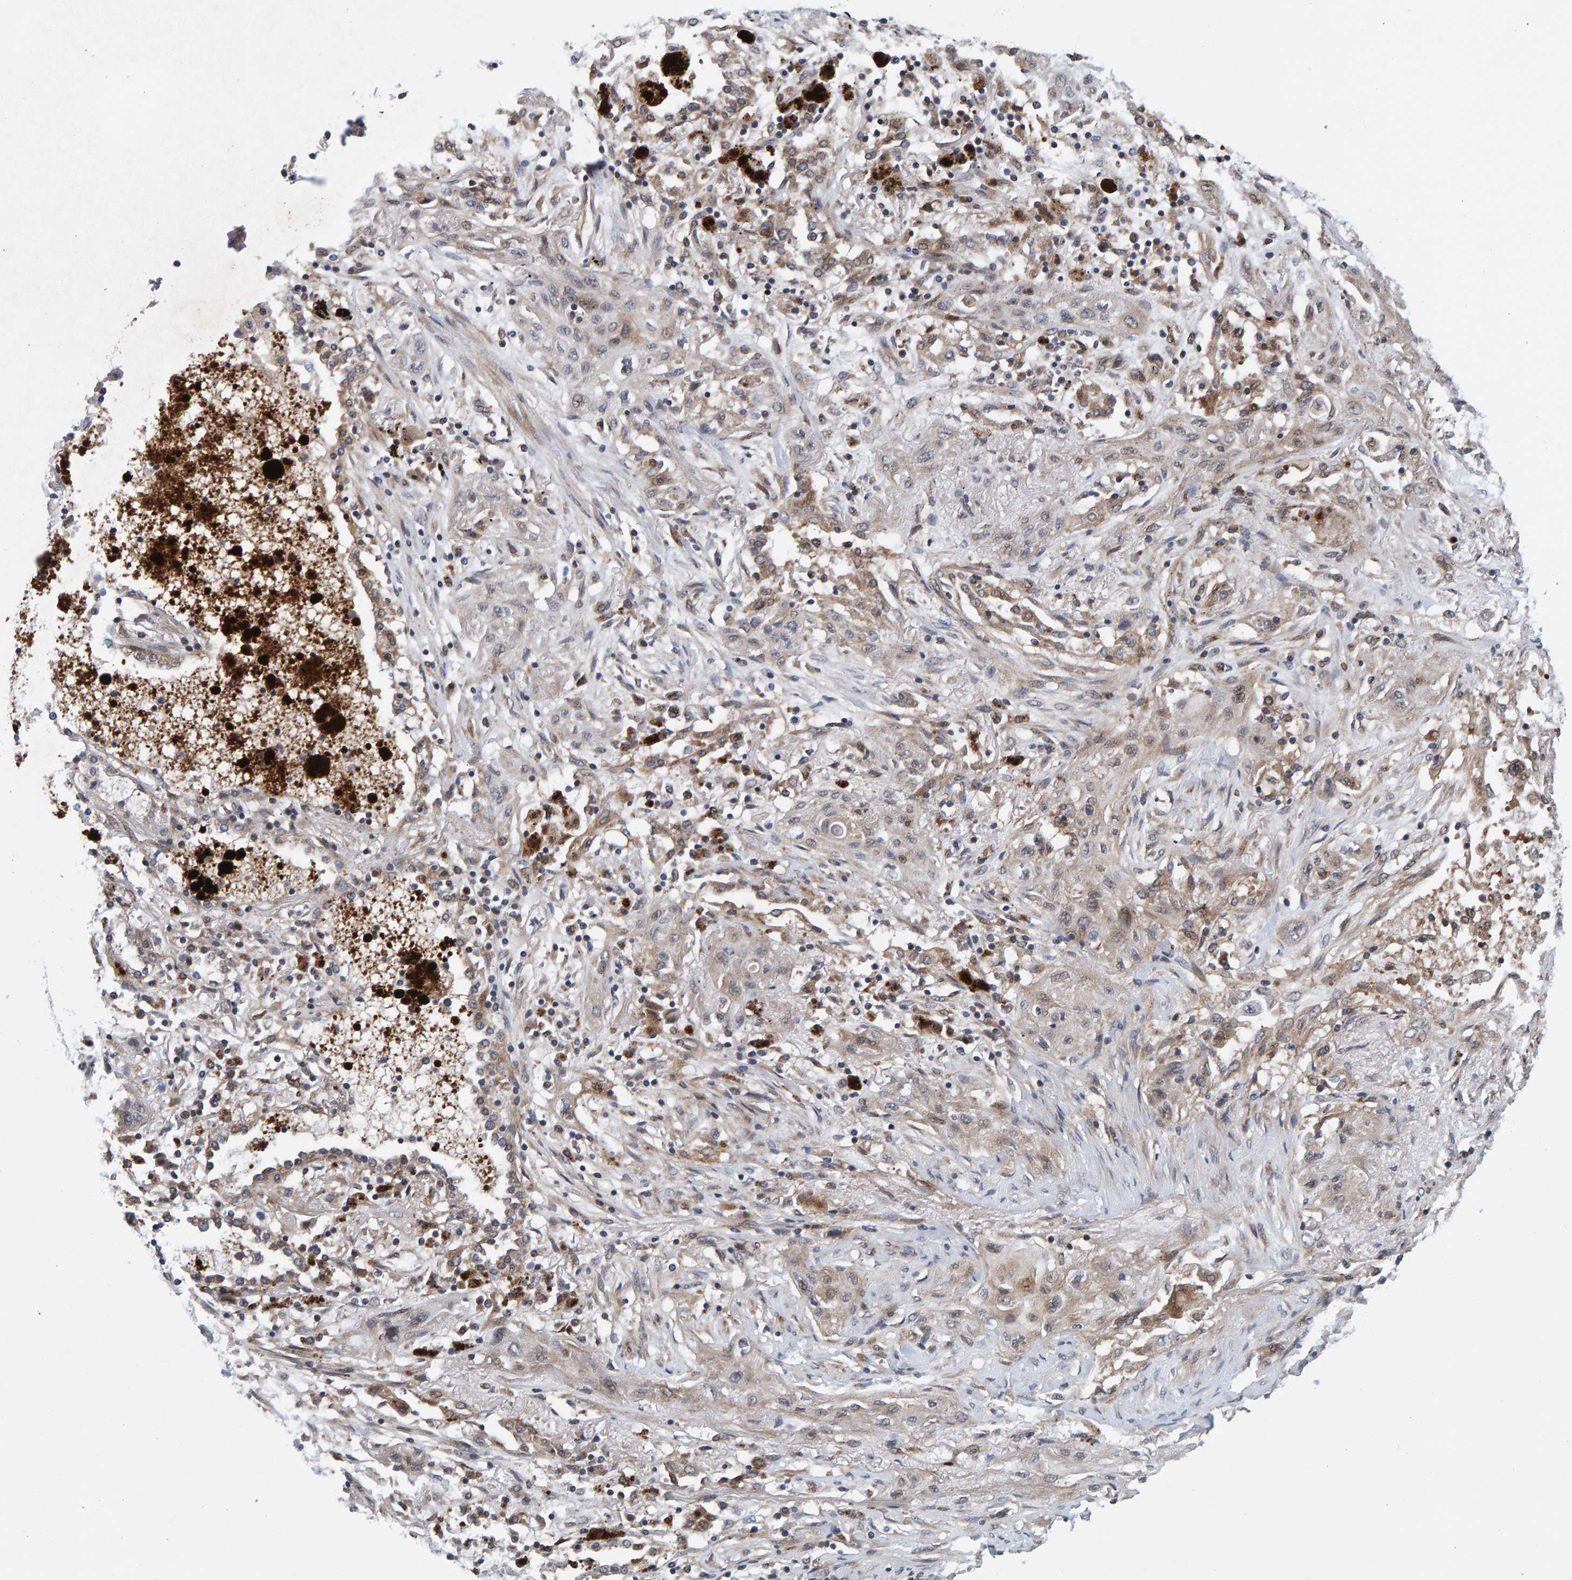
{"staining": {"intensity": "weak", "quantity": ">75%", "location": "cytoplasmic/membranous"}, "tissue": "lung cancer", "cell_type": "Tumor cells", "image_type": "cancer", "snomed": [{"axis": "morphology", "description": "Squamous cell carcinoma, NOS"}, {"axis": "topography", "description": "Lung"}], "caption": "Human lung squamous cell carcinoma stained for a protein (brown) demonstrates weak cytoplasmic/membranous positive expression in about >75% of tumor cells.", "gene": "CCDC25", "patient": {"sex": "female", "age": 47}}